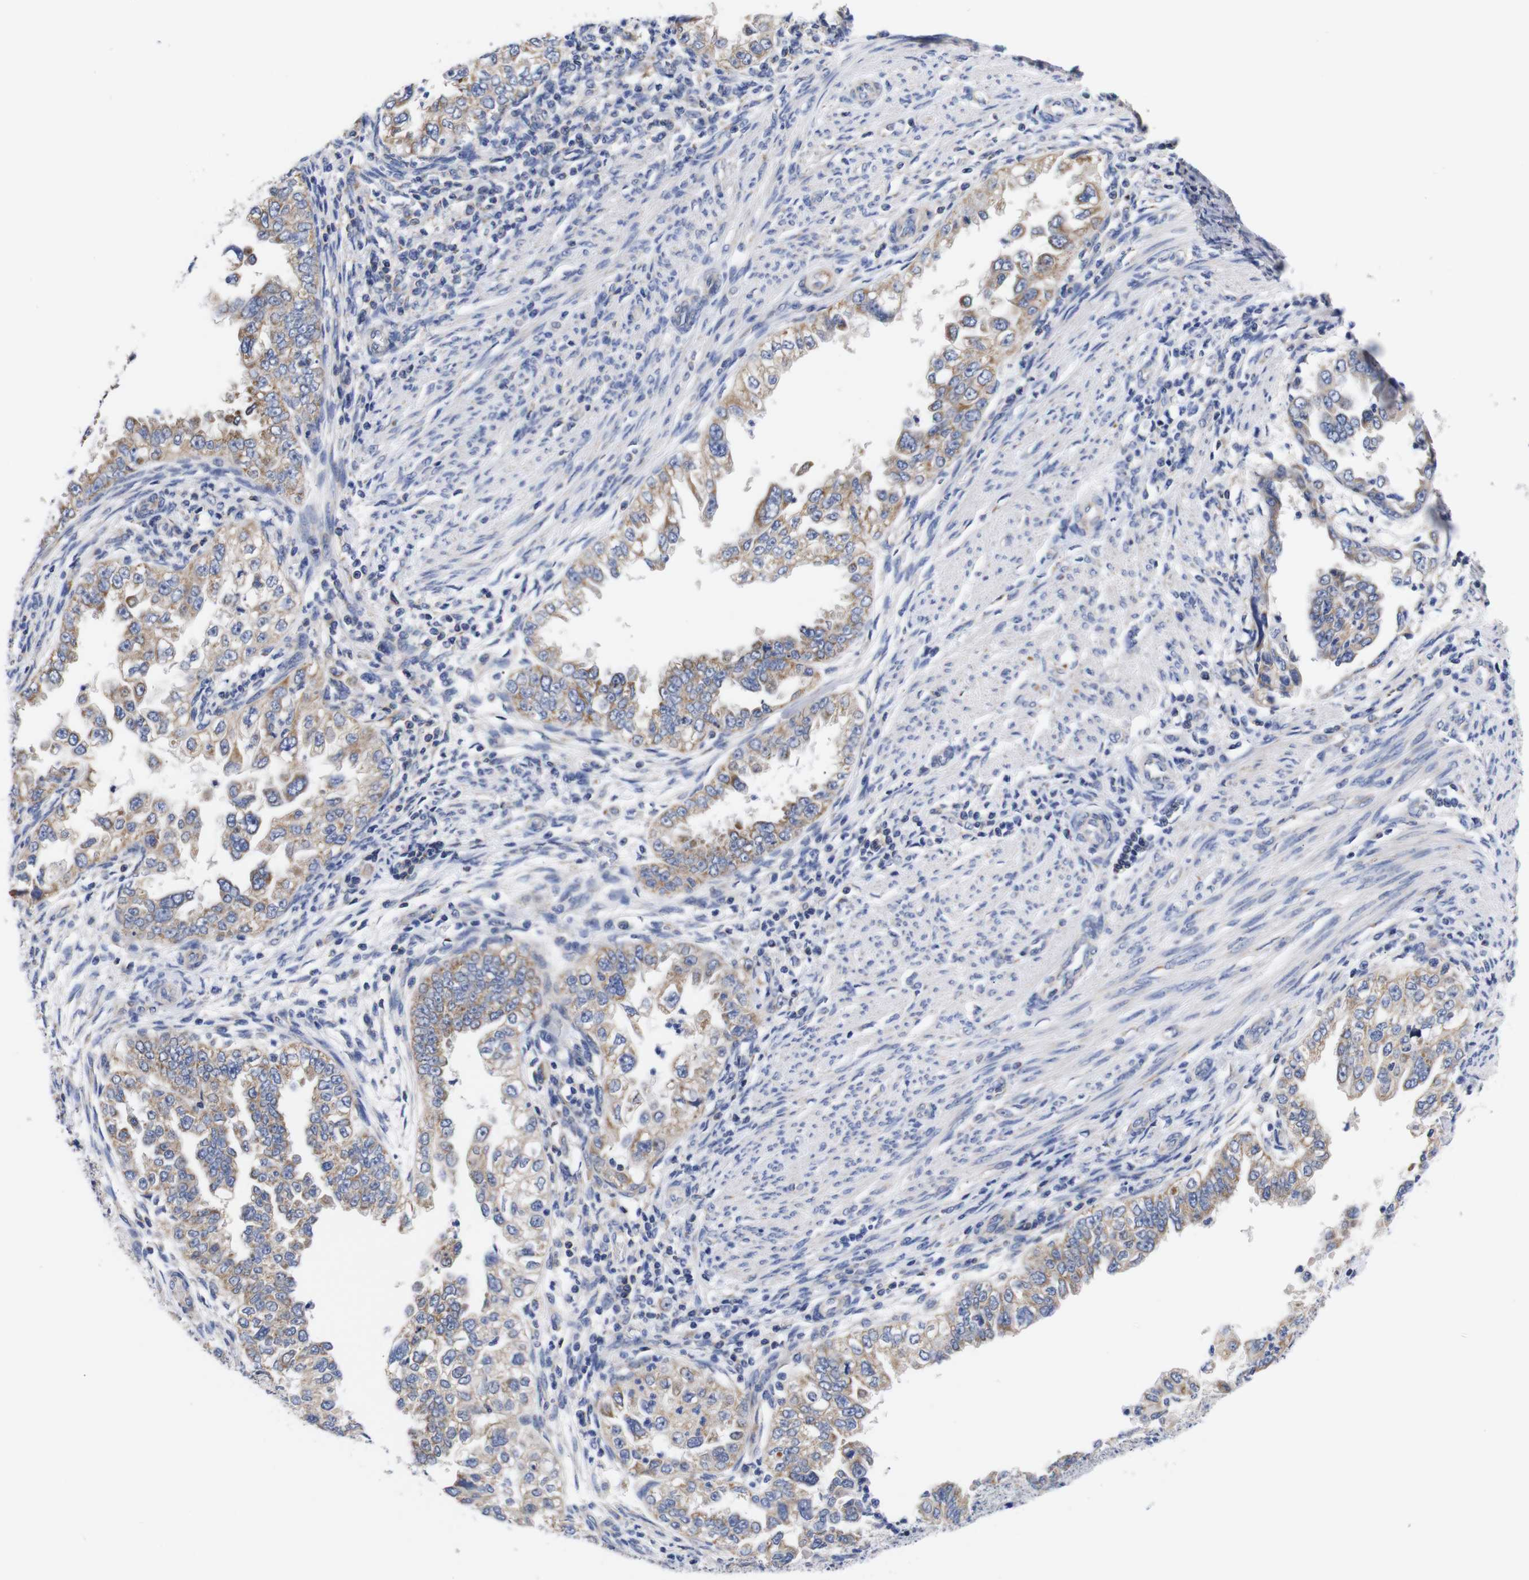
{"staining": {"intensity": "moderate", "quantity": ">75%", "location": "cytoplasmic/membranous"}, "tissue": "endometrial cancer", "cell_type": "Tumor cells", "image_type": "cancer", "snomed": [{"axis": "morphology", "description": "Adenocarcinoma, NOS"}, {"axis": "topography", "description": "Endometrium"}], "caption": "Immunohistochemistry of human endometrial adenocarcinoma demonstrates medium levels of moderate cytoplasmic/membranous expression in approximately >75% of tumor cells.", "gene": "OPN3", "patient": {"sex": "female", "age": 85}}